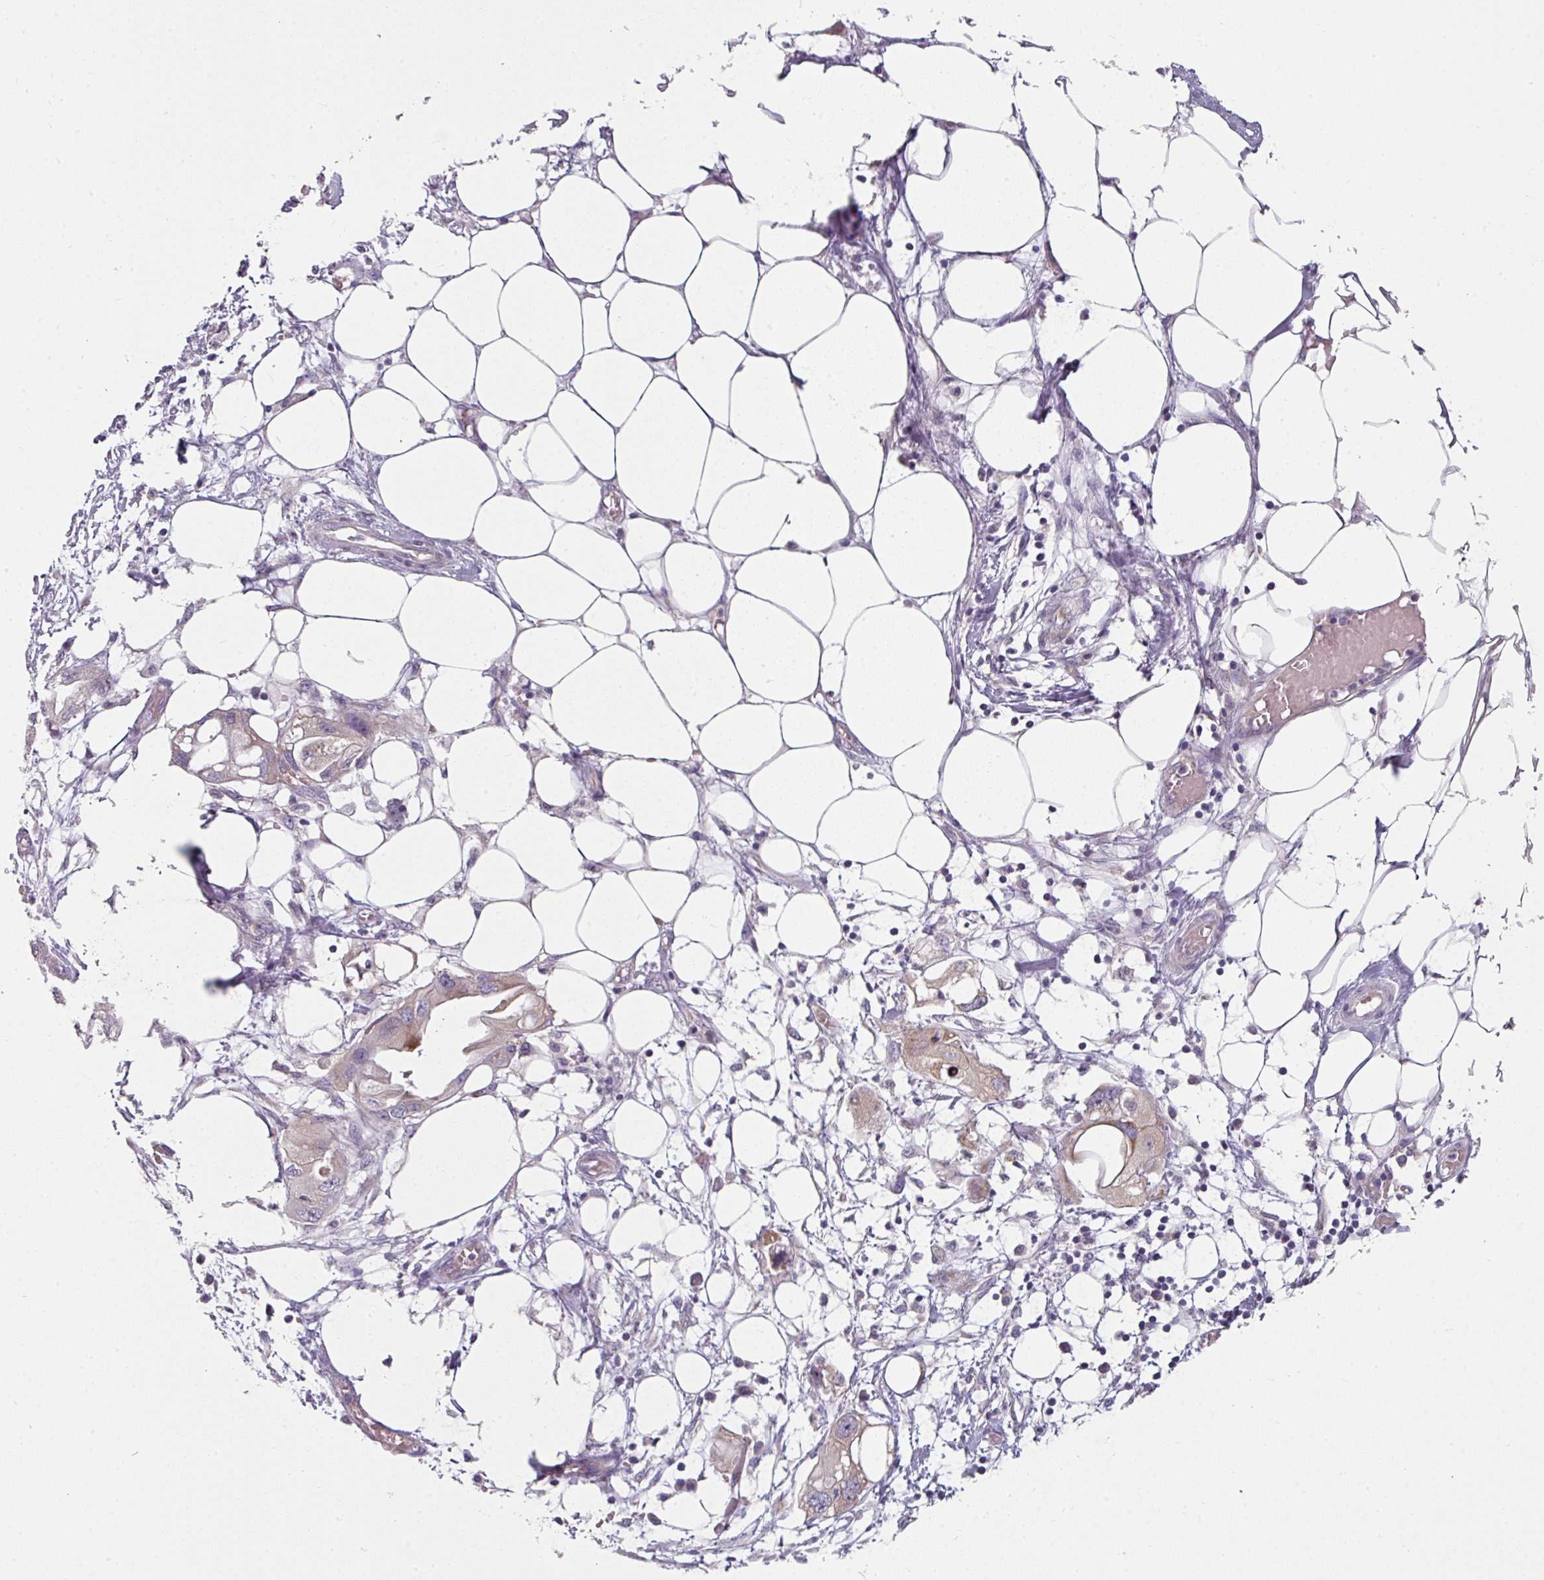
{"staining": {"intensity": "moderate", "quantity": "<25%", "location": "cytoplasmic/membranous"}, "tissue": "endometrial cancer", "cell_type": "Tumor cells", "image_type": "cancer", "snomed": [{"axis": "morphology", "description": "Adenocarcinoma, NOS"}, {"axis": "morphology", "description": "Adenocarcinoma, metastatic, NOS"}, {"axis": "topography", "description": "Adipose tissue"}, {"axis": "topography", "description": "Endometrium"}], "caption": "A brown stain highlights moderate cytoplasmic/membranous positivity of a protein in metastatic adenocarcinoma (endometrial) tumor cells.", "gene": "C19orf33", "patient": {"sex": "female", "age": 67}}